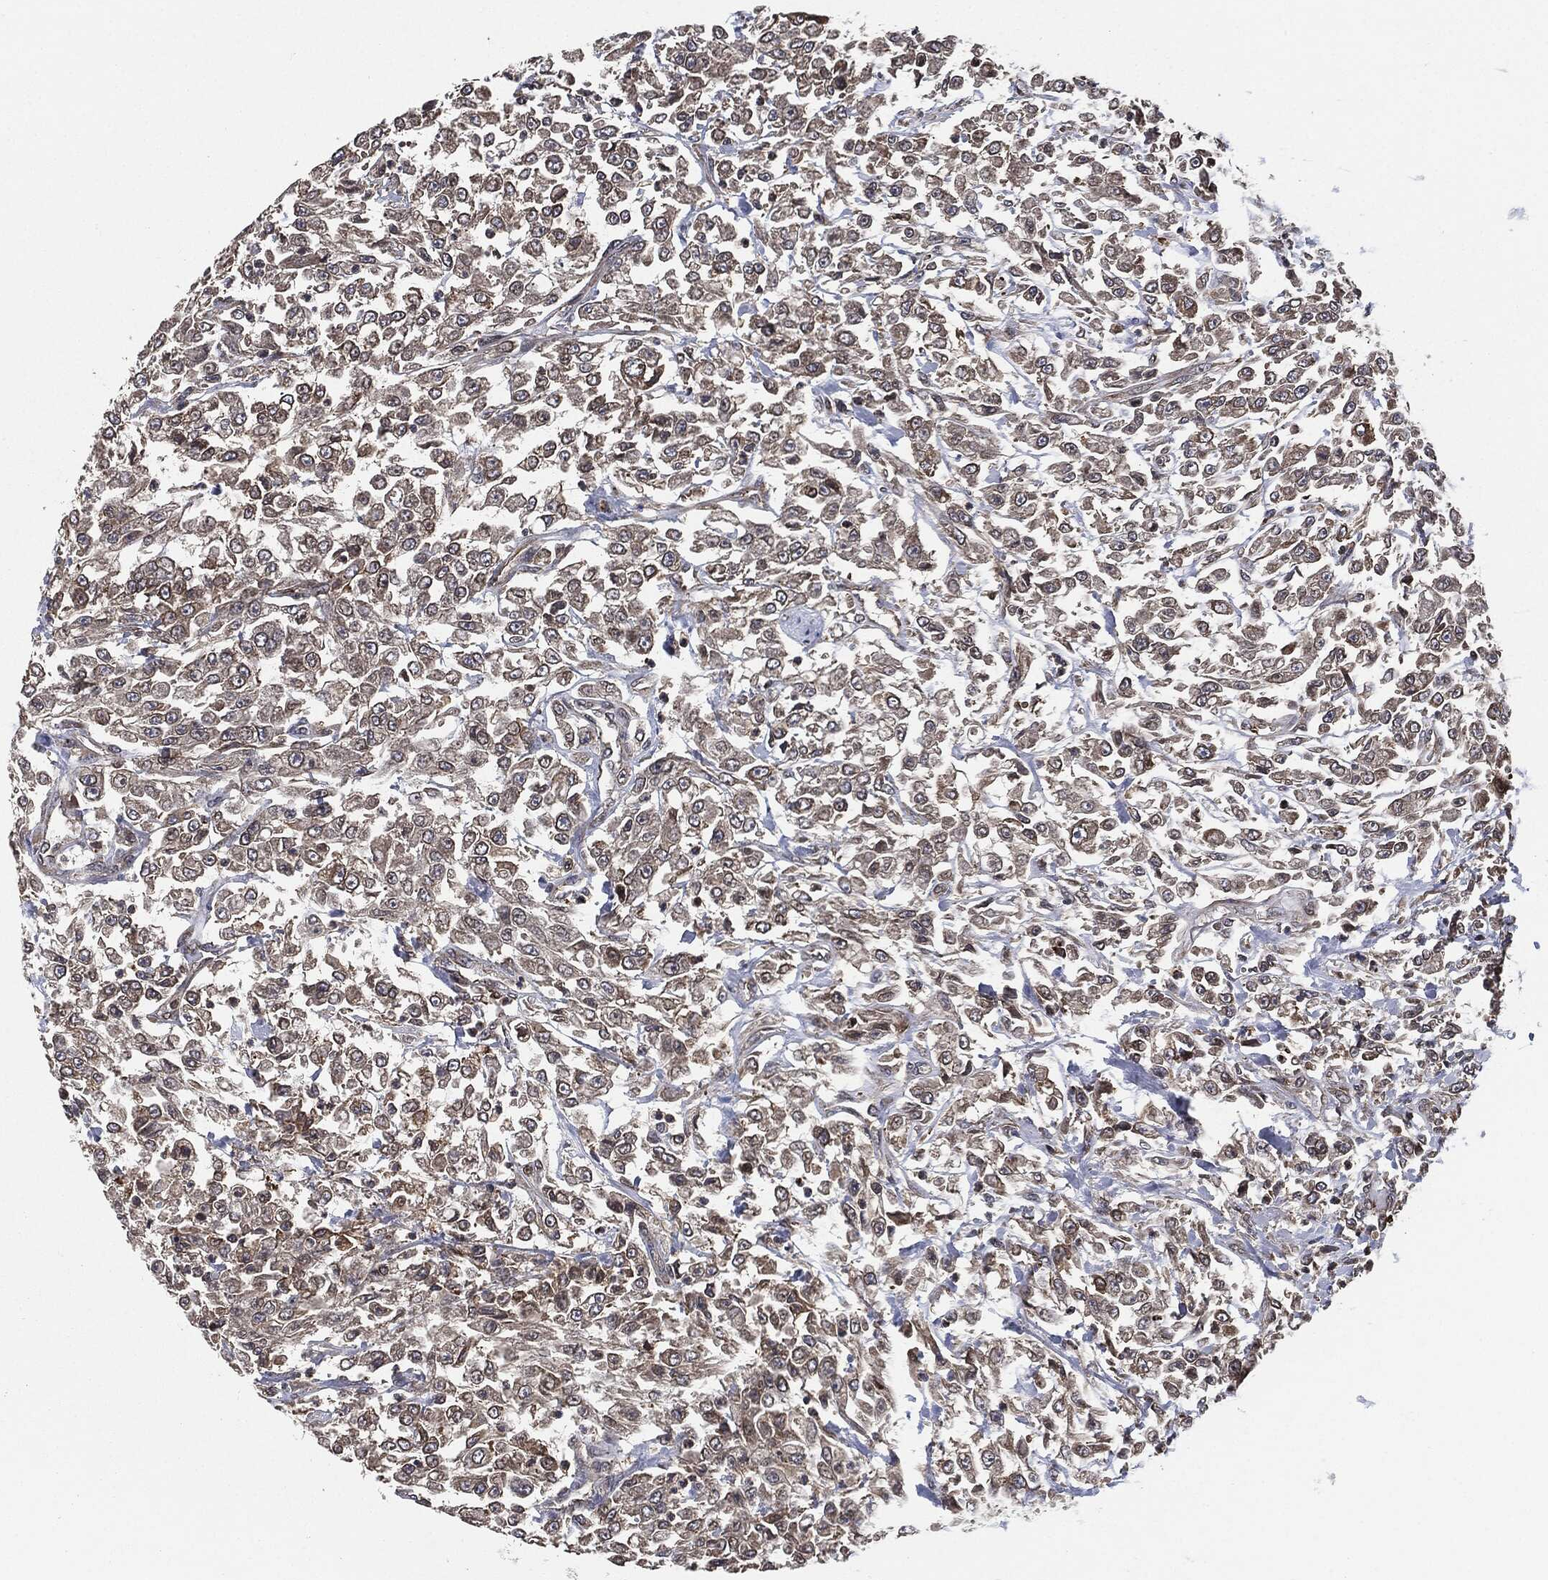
{"staining": {"intensity": "negative", "quantity": "none", "location": "none"}, "tissue": "urothelial cancer", "cell_type": "Tumor cells", "image_type": "cancer", "snomed": [{"axis": "morphology", "description": "Urothelial carcinoma, High grade"}, {"axis": "topography", "description": "Urinary bladder"}], "caption": "IHC of high-grade urothelial carcinoma shows no expression in tumor cells.", "gene": "UBR1", "patient": {"sex": "male", "age": 46}}